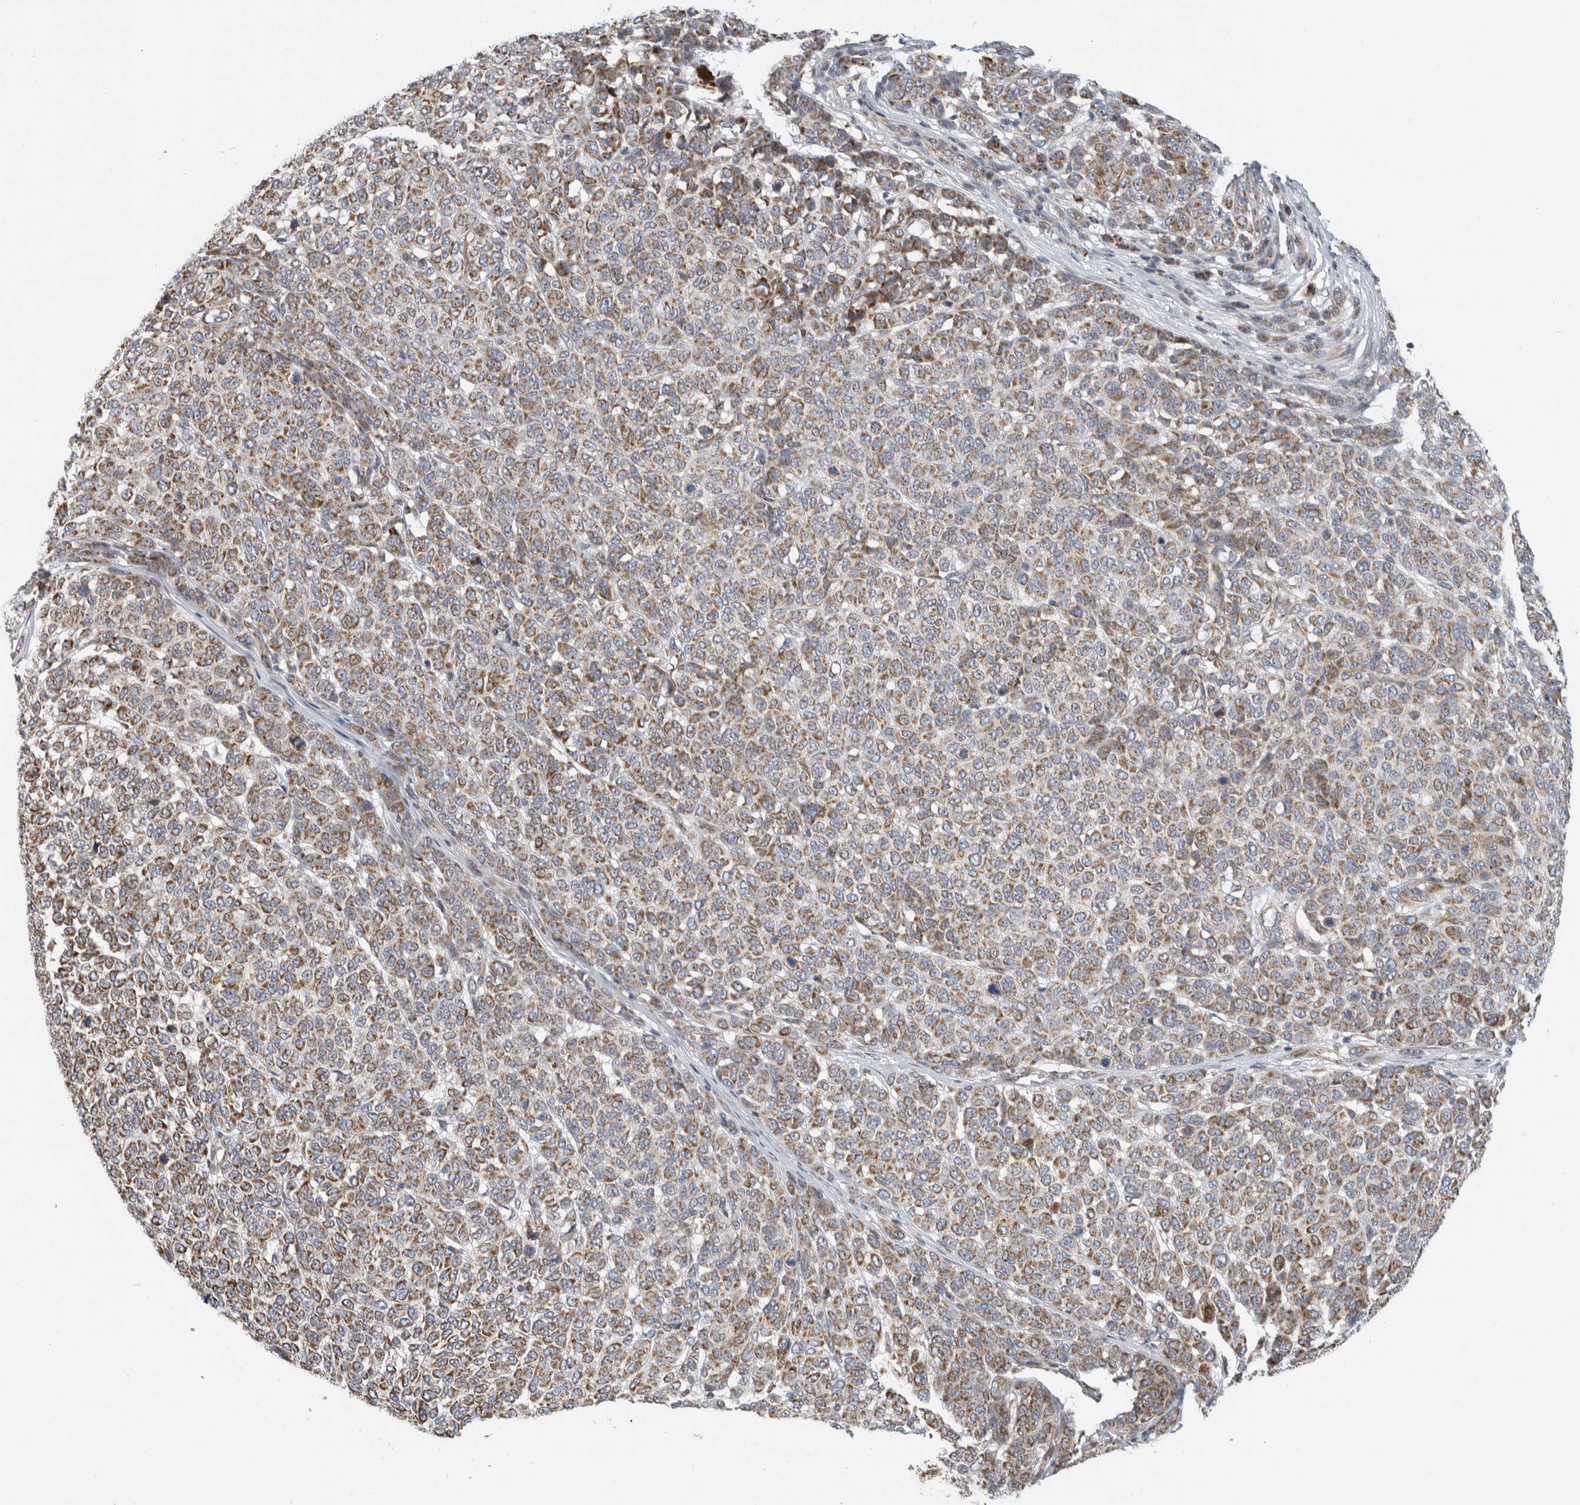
{"staining": {"intensity": "moderate", "quantity": ">75%", "location": "cytoplasmic/membranous"}, "tissue": "melanoma", "cell_type": "Tumor cells", "image_type": "cancer", "snomed": [{"axis": "morphology", "description": "Malignant melanoma, NOS"}, {"axis": "topography", "description": "Skin"}], "caption": "Brown immunohistochemical staining in human malignant melanoma exhibits moderate cytoplasmic/membranous expression in approximately >75% of tumor cells.", "gene": "AFP", "patient": {"sex": "male", "age": 59}}